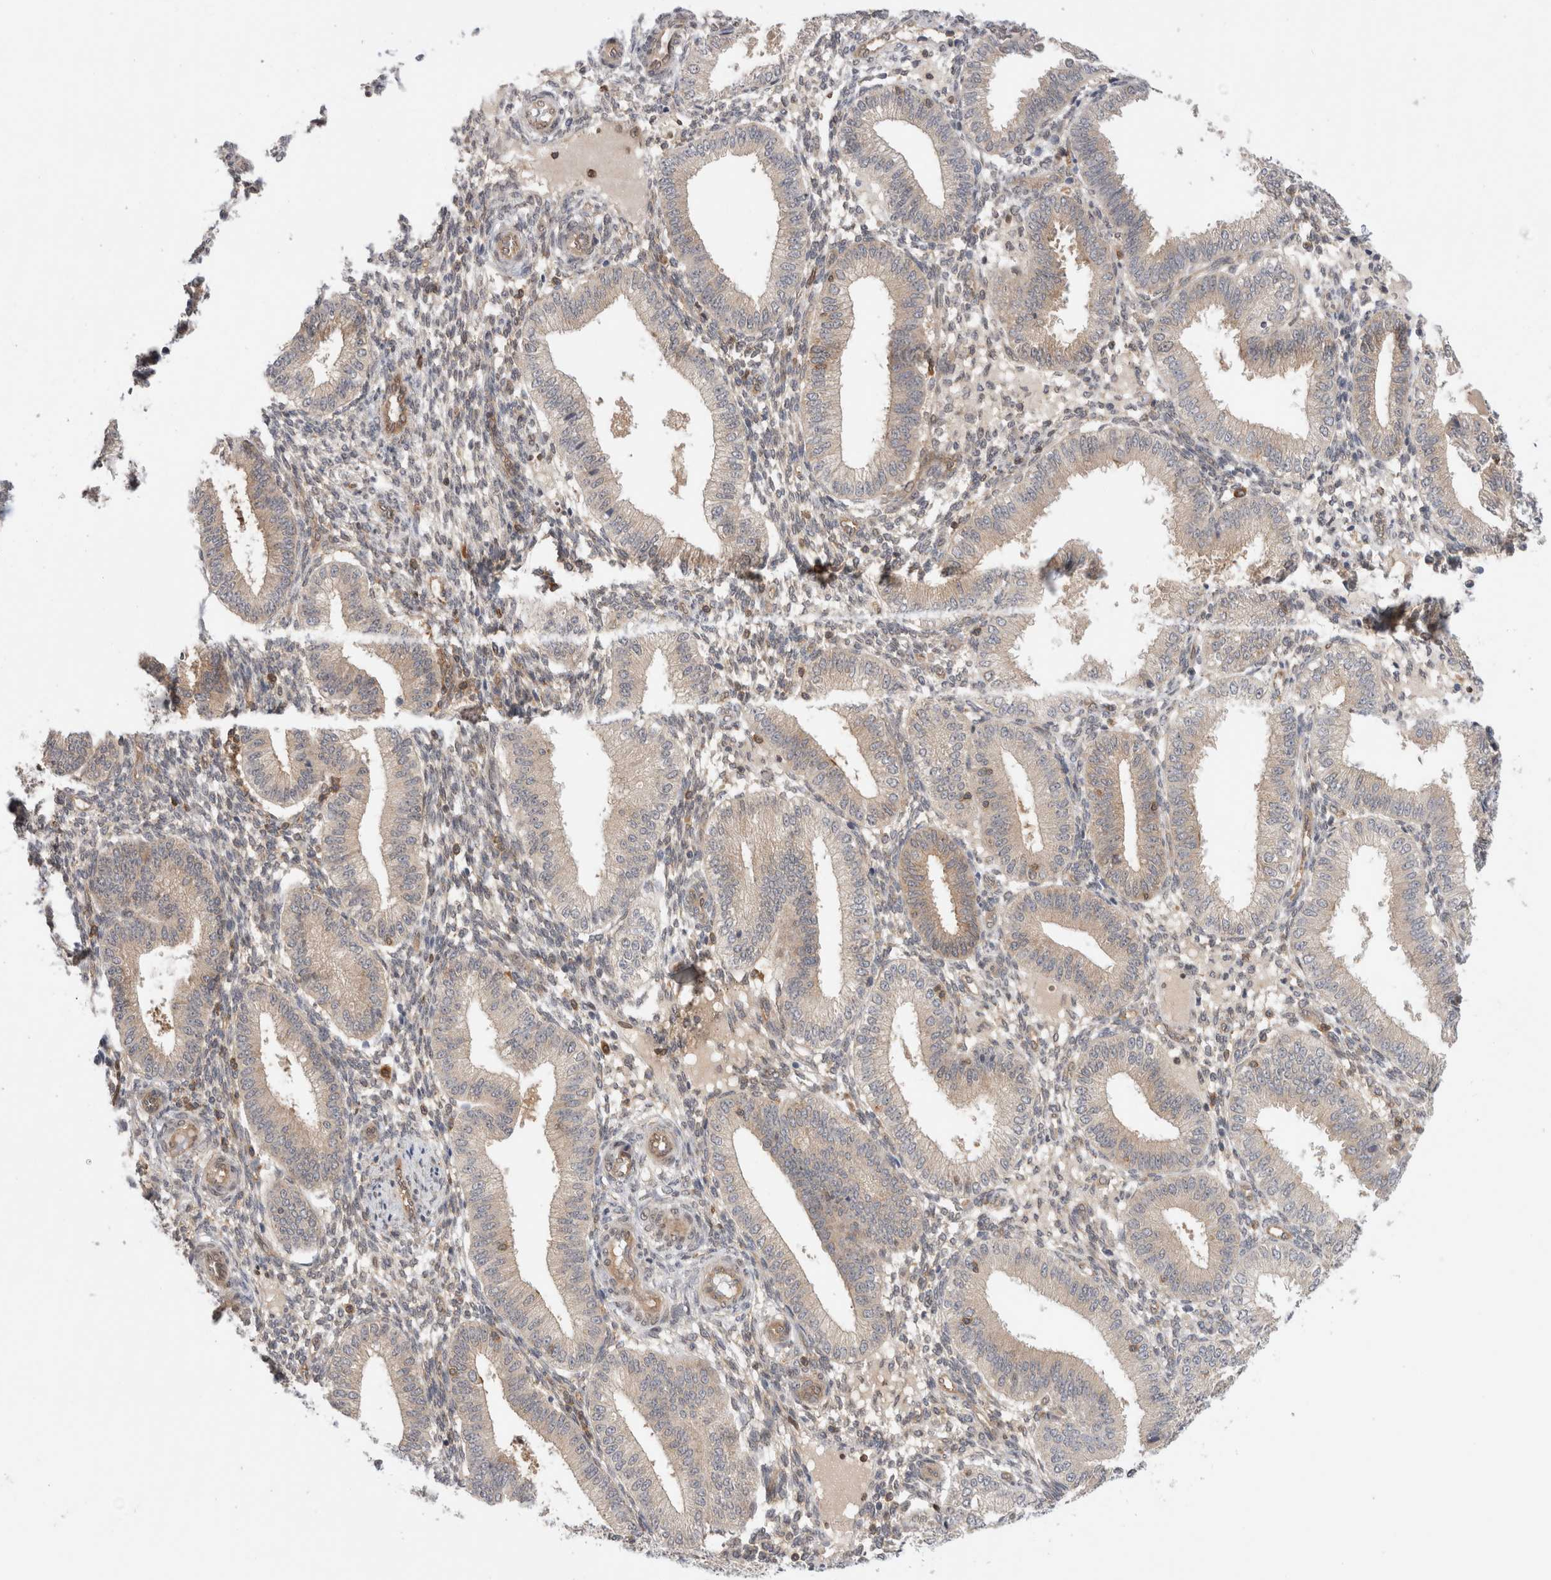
{"staining": {"intensity": "moderate", "quantity": "<25%", "location": "cytoplasmic/membranous,nuclear"}, "tissue": "endometrium", "cell_type": "Cells in endometrial stroma", "image_type": "normal", "snomed": [{"axis": "morphology", "description": "Normal tissue, NOS"}, {"axis": "topography", "description": "Endometrium"}], "caption": "The image exhibits a brown stain indicating the presence of a protein in the cytoplasmic/membranous,nuclear of cells in endometrial stroma in endometrium.", "gene": "NFKB1", "patient": {"sex": "female", "age": 39}}